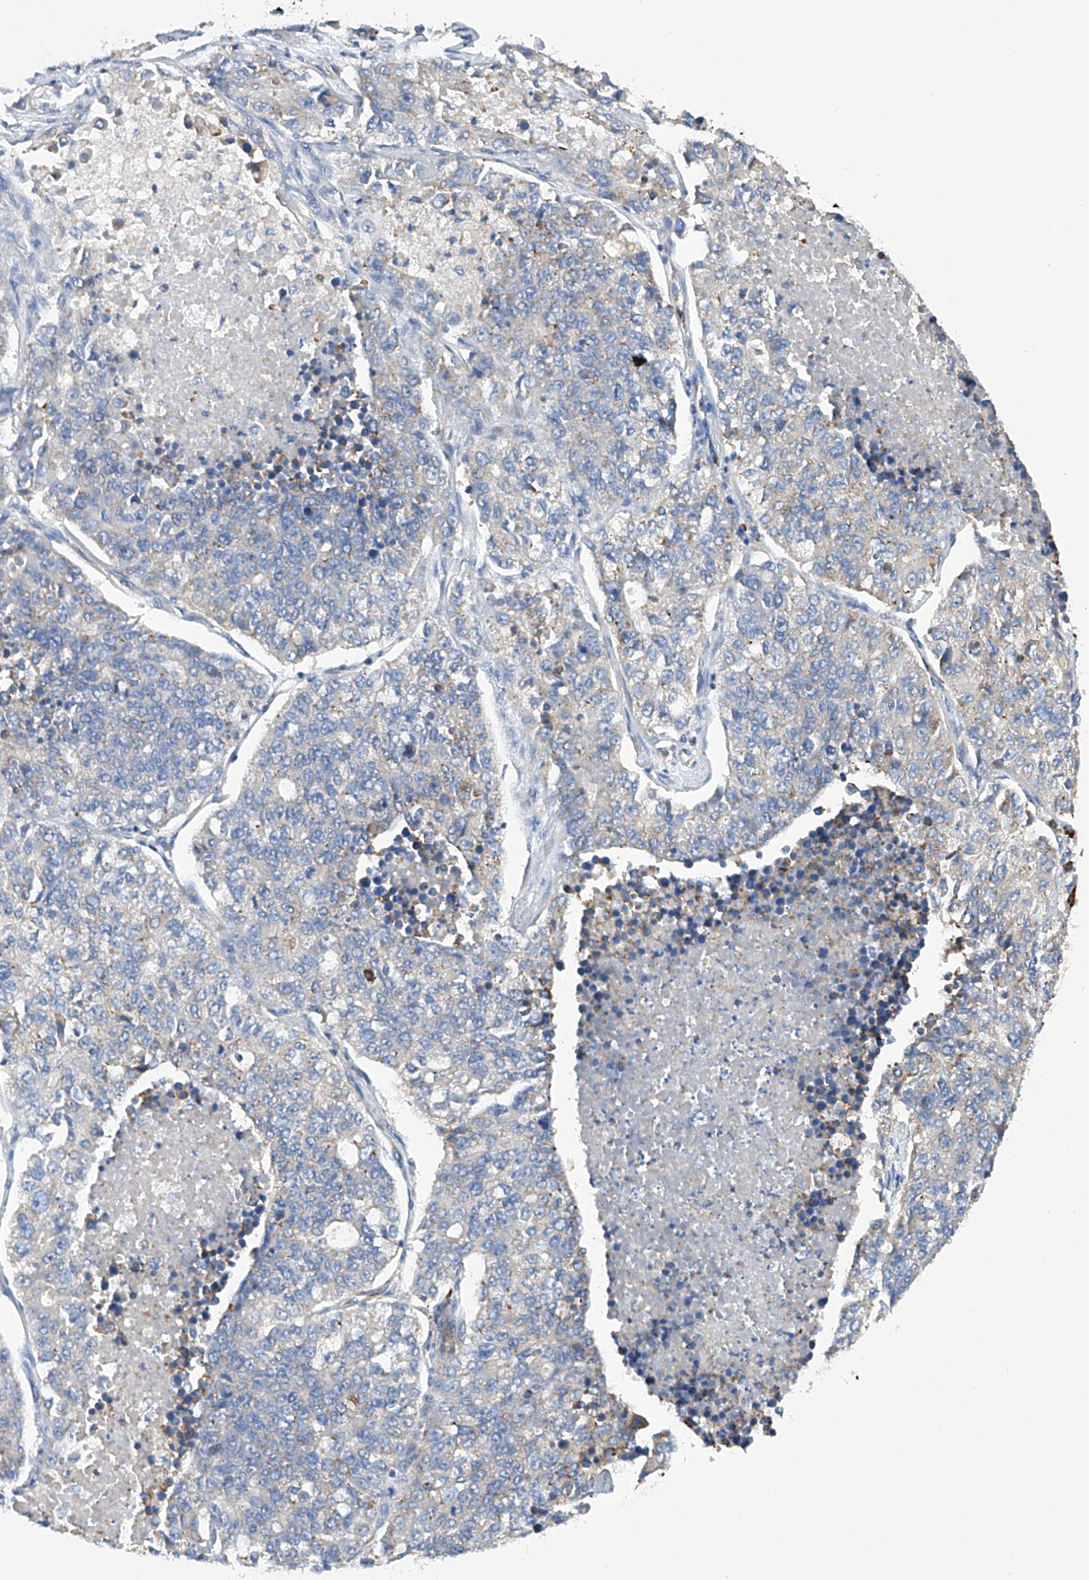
{"staining": {"intensity": "negative", "quantity": "none", "location": "none"}, "tissue": "lung cancer", "cell_type": "Tumor cells", "image_type": "cancer", "snomed": [{"axis": "morphology", "description": "Adenocarcinoma, NOS"}, {"axis": "topography", "description": "Lung"}], "caption": "The immunohistochemistry image has no significant expression in tumor cells of lung adenocarcinoma tissue.", "gene": "NFATC4", "patient": {"sex": "male", "age": 49}}